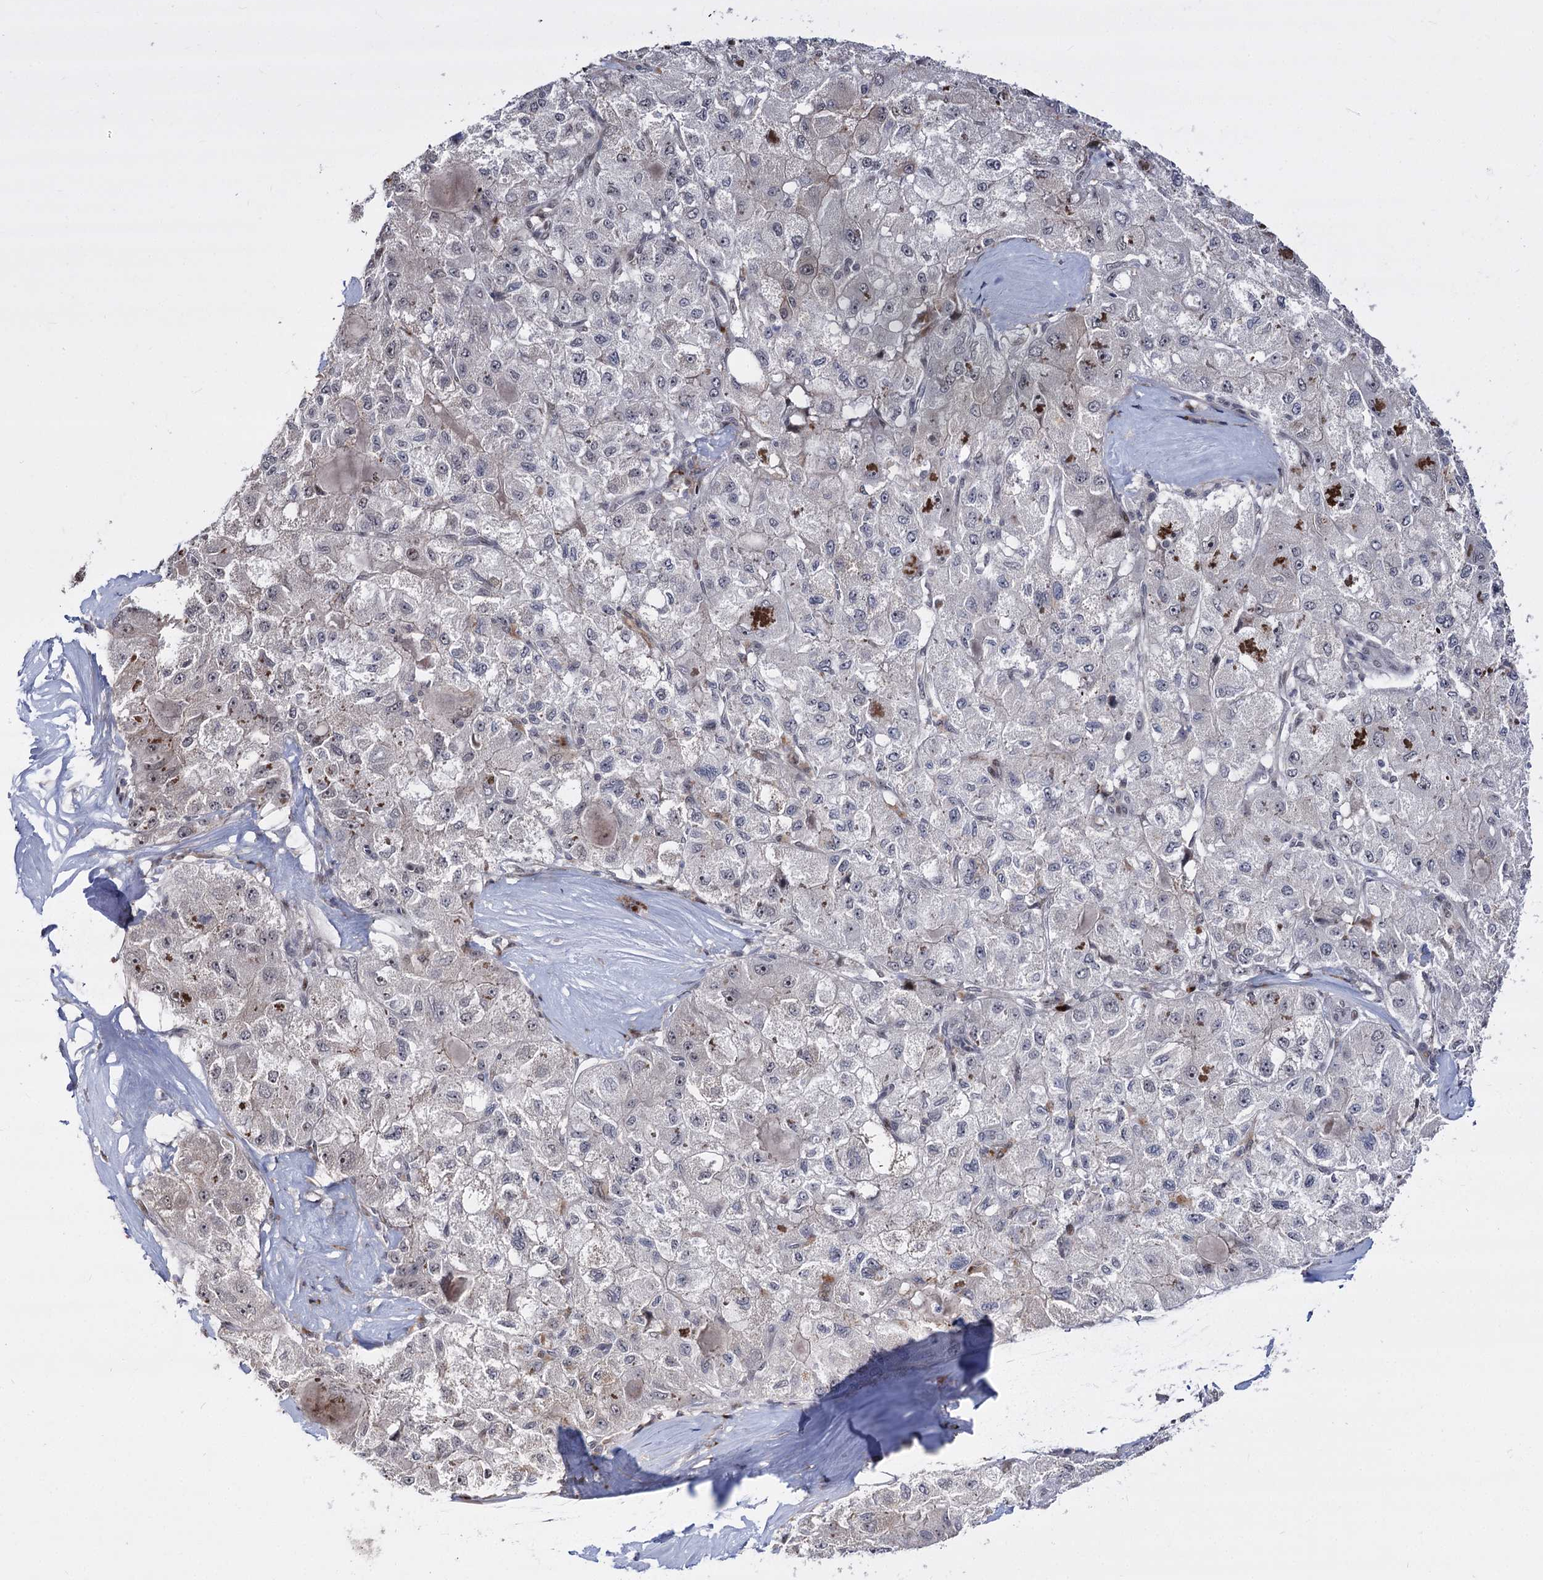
{"staining": {"intensity": "weak", "quantity": "<25%", "location": "cytoplasmic/membranous"}, "tissue": "liver cancer", "cell_type": "Tumor cells", "image_type": "cancer", "snomed": [{"axis": "morphology", "description": "Carcinoma, Hepatocellular, NOS"}, {"axis": "topography", "description": "Liver"}], "caption": "This is a micrograph of immunohistochemistry (IHC) staining of hepatocellular carcinoma (liver), which shows no staining in tumor cells.", "gene": "STOX1", "patient": {"sex": "male", "age": 80}}